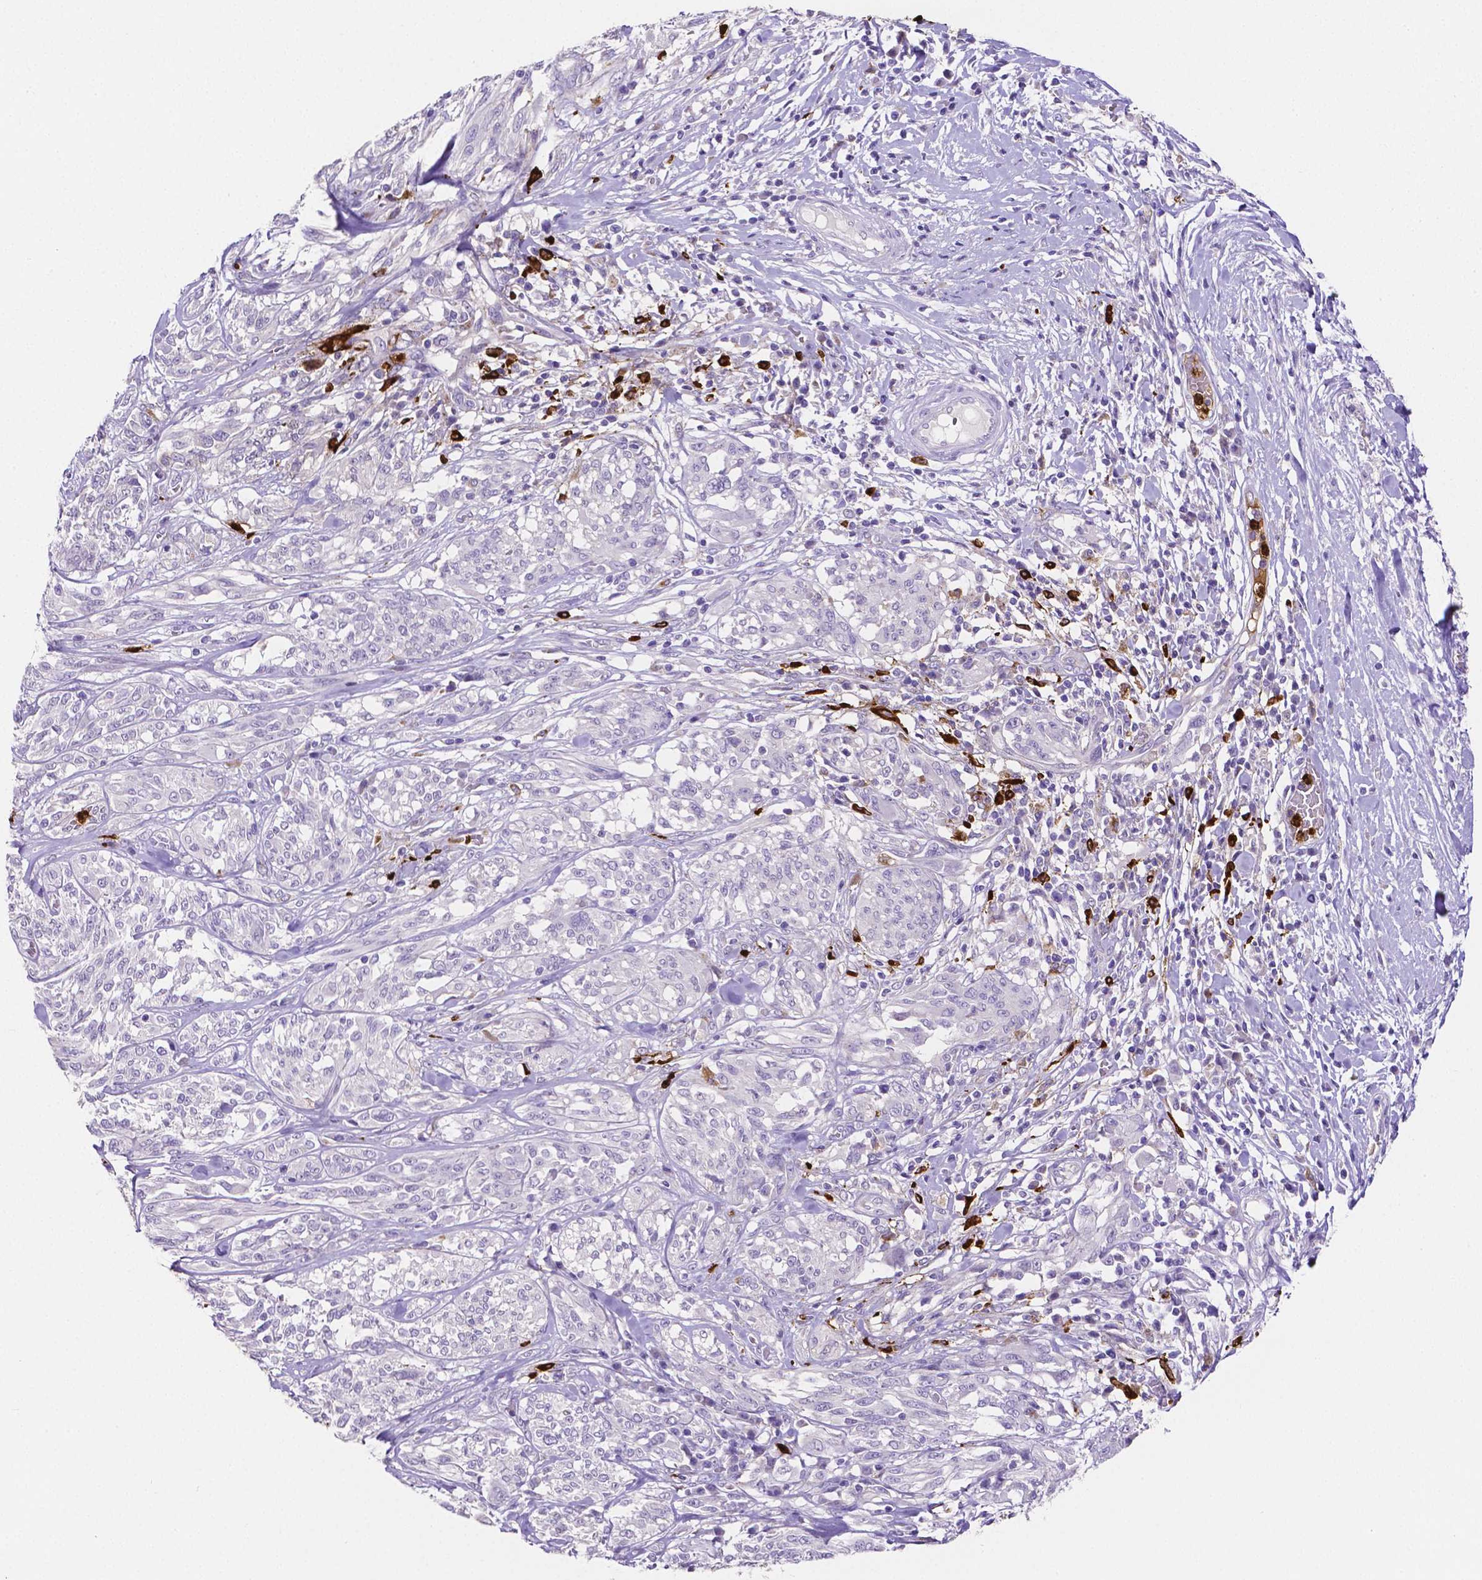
{"staining": {"intensity": "negative", "quantity": "none", "location": "none"}, "tissue": "melanoma", "cell_type": "Tumor cells", "image_type": "cancer", "snomed": [{"axis": "morphology", "description": "Malignant melanoma, NOS"}, {"axis": "topography", "description": "Skin"}], "caption": "Human melanoma stained for a protein using immunohistochemistry shows no staining in tumor cells.", "gene": "MMP9", "patient": {"sex": "female", "age": 91}}